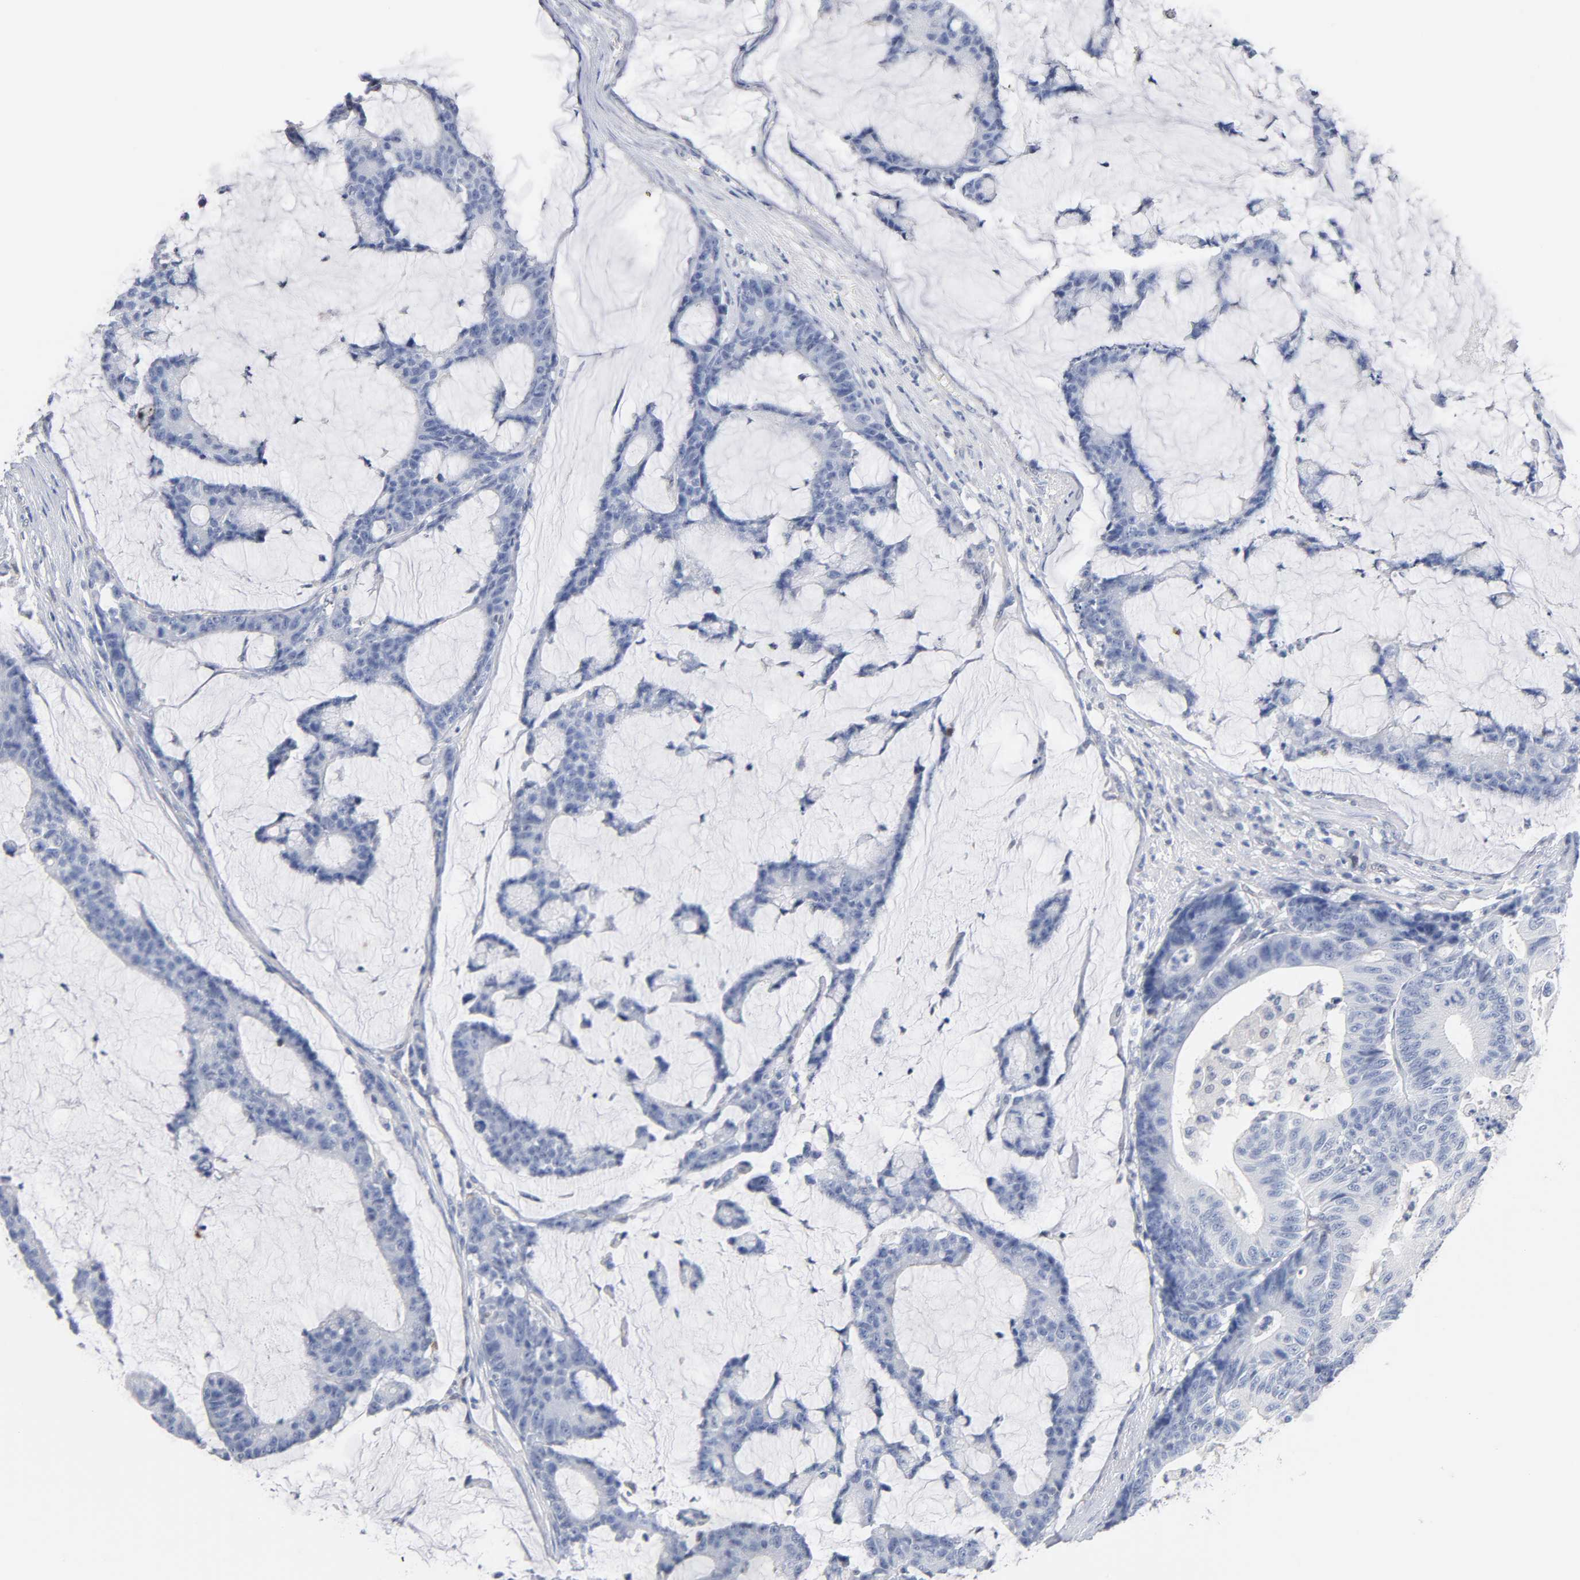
{"staining": {"intensity": "negative", "quantity": "none", "location": "none"}, "tissue": "colorectal cancer", "cell_type": "Tumor cells", "image_type": "cancer", "snomed": [{"axis": "morphology", "description": "Adenocarcinoma, NOS"}, {"axis": "topography", "description": "Colon"}], "caption": "This is a histopathology image of immunohistochemistry (IHC) staining of adenocarcinoma (colorectal), which shows no positivity in tumor cells.", "gene": "NFATC1", "patient": {"sex": "female", "age": 84}}